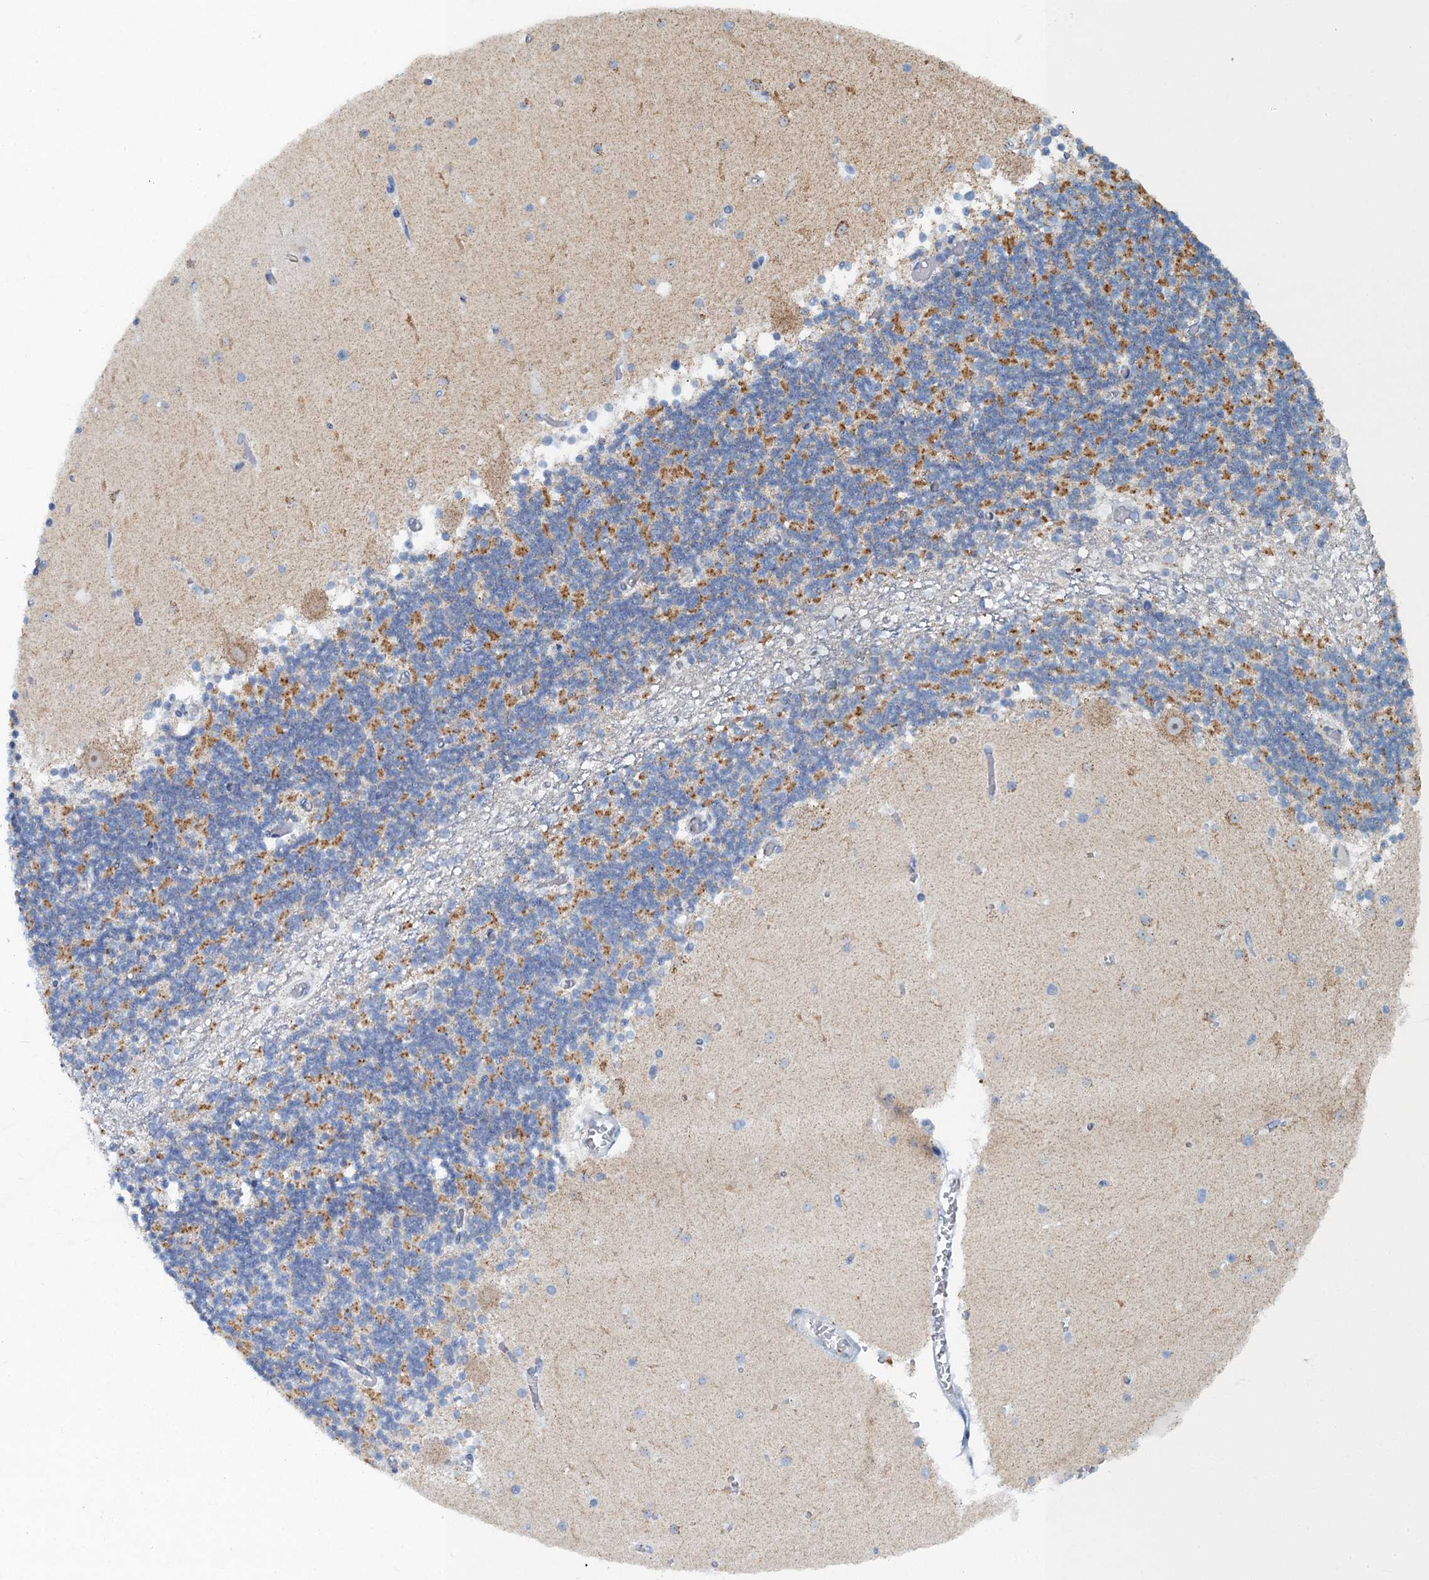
{"staining": {"intensity": "moderate", "quantity": "25%-75%", "location": "cytoplasmic/membranous"}, "tissue": "cerebellum", "cell_type": "Cells in granular layer", "image_type": "normal", "snomed": [{"axis": "morphology", "description": "Normal tissue, NOS"}, {"axis": "topography", "description": "Cerebellum"}], "caption": "Human cerebellum stained for a protein (brown) exhibits moderate cytoplasmic/membranous positive staining in about 25%-75% of cells in granular layer.", "gene": "RAD9B", "patient": {"sex": "female", "age": 28}}